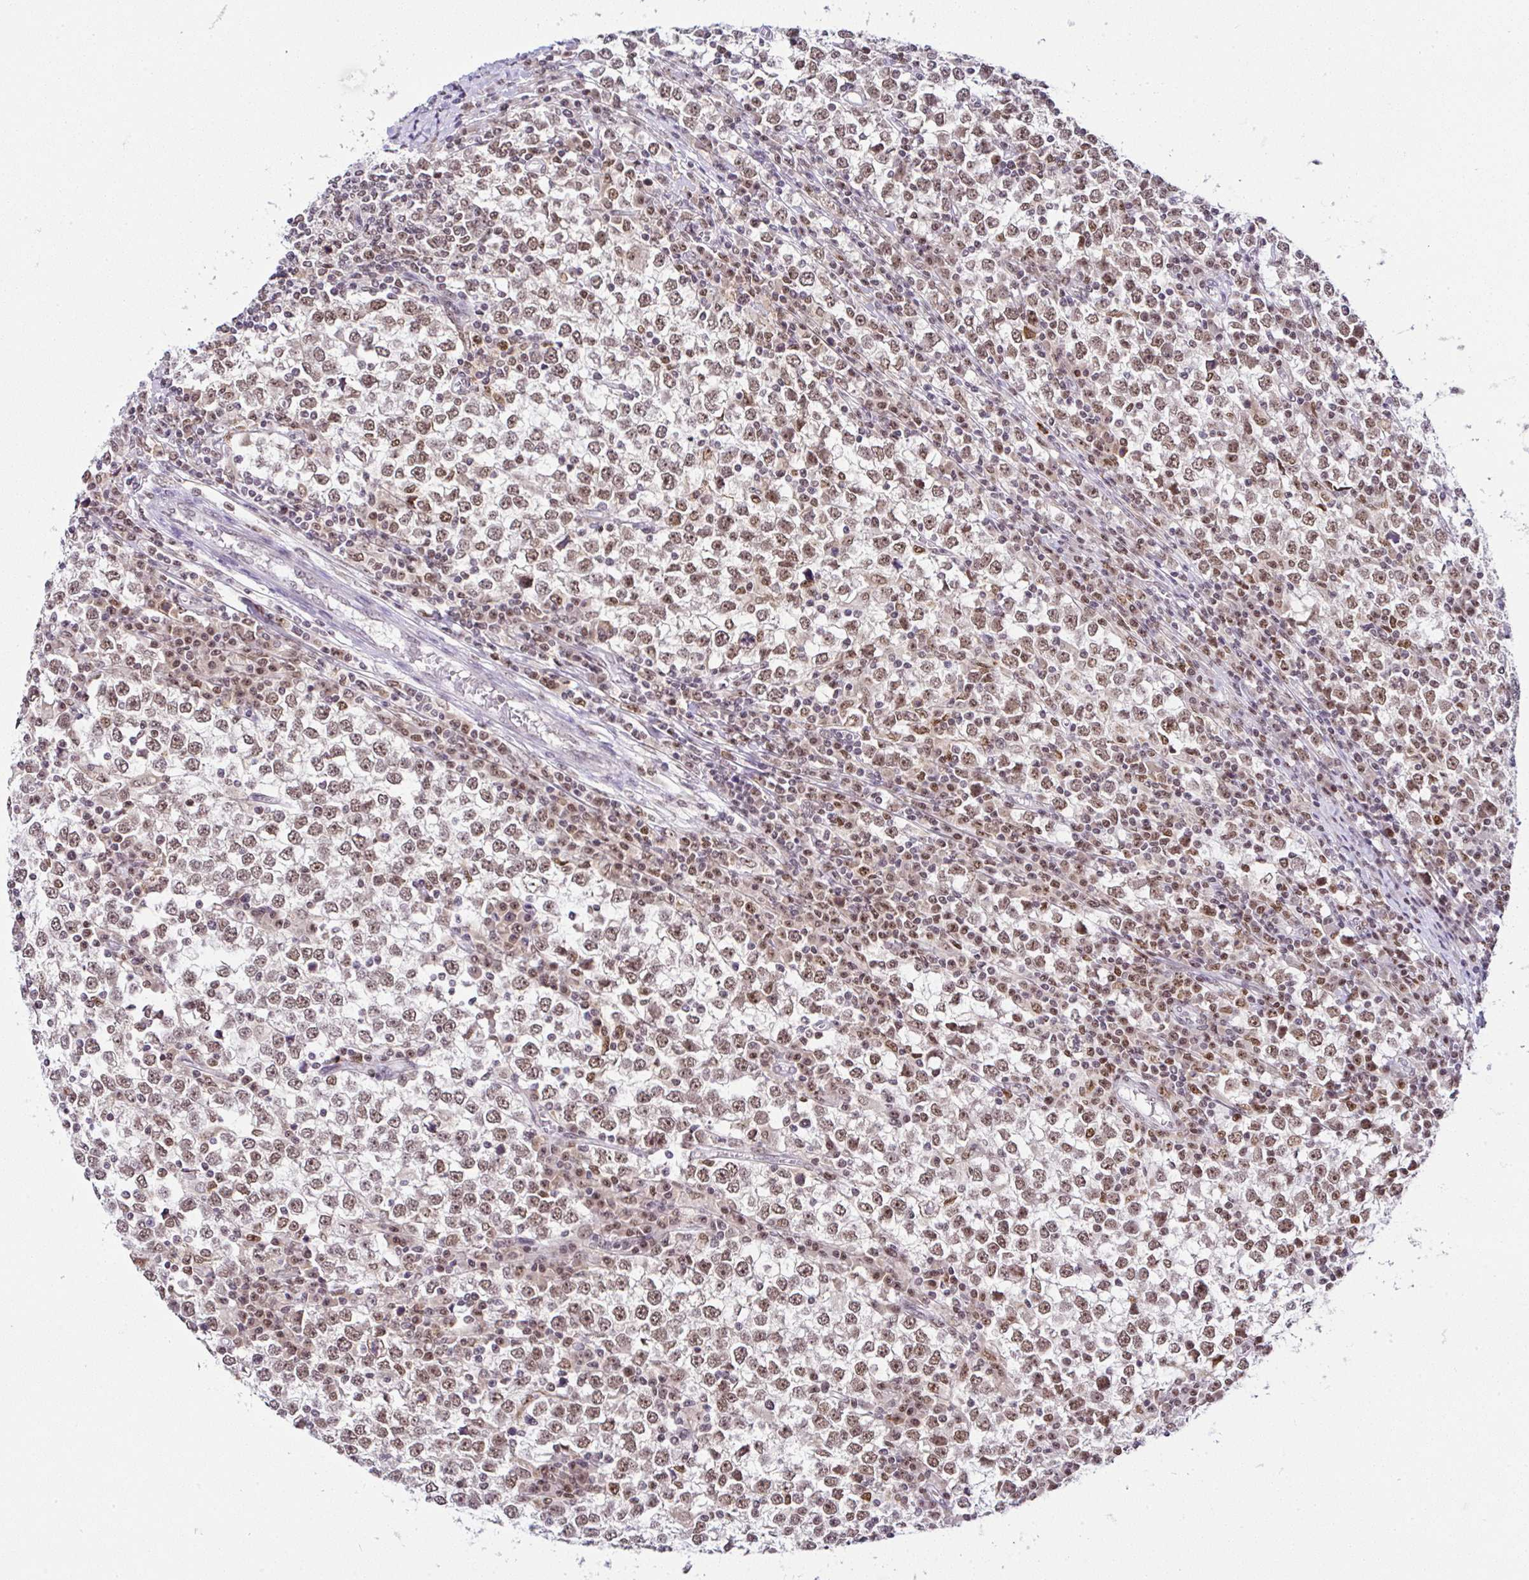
{"staining": {"intensity": "moderate", "quantity": ">75%", "location": "nuclear"}, "tissue": "testis cancer", "cell_type": "Tumor cells", "image_type": "cancer", "snomed": [{"axis": "morphology", "description": "Seminoma, NOS"}, {"axis": "topography", "description": "Testis"}], "caption": "Immunohistochemical staining of human testis cancer exhibits medium levels of moderate nuclear protein positivity in approximately >75% of tumor cells.", "gene": "PTPN2", "patient": {"sex": "male", "age": 65}}